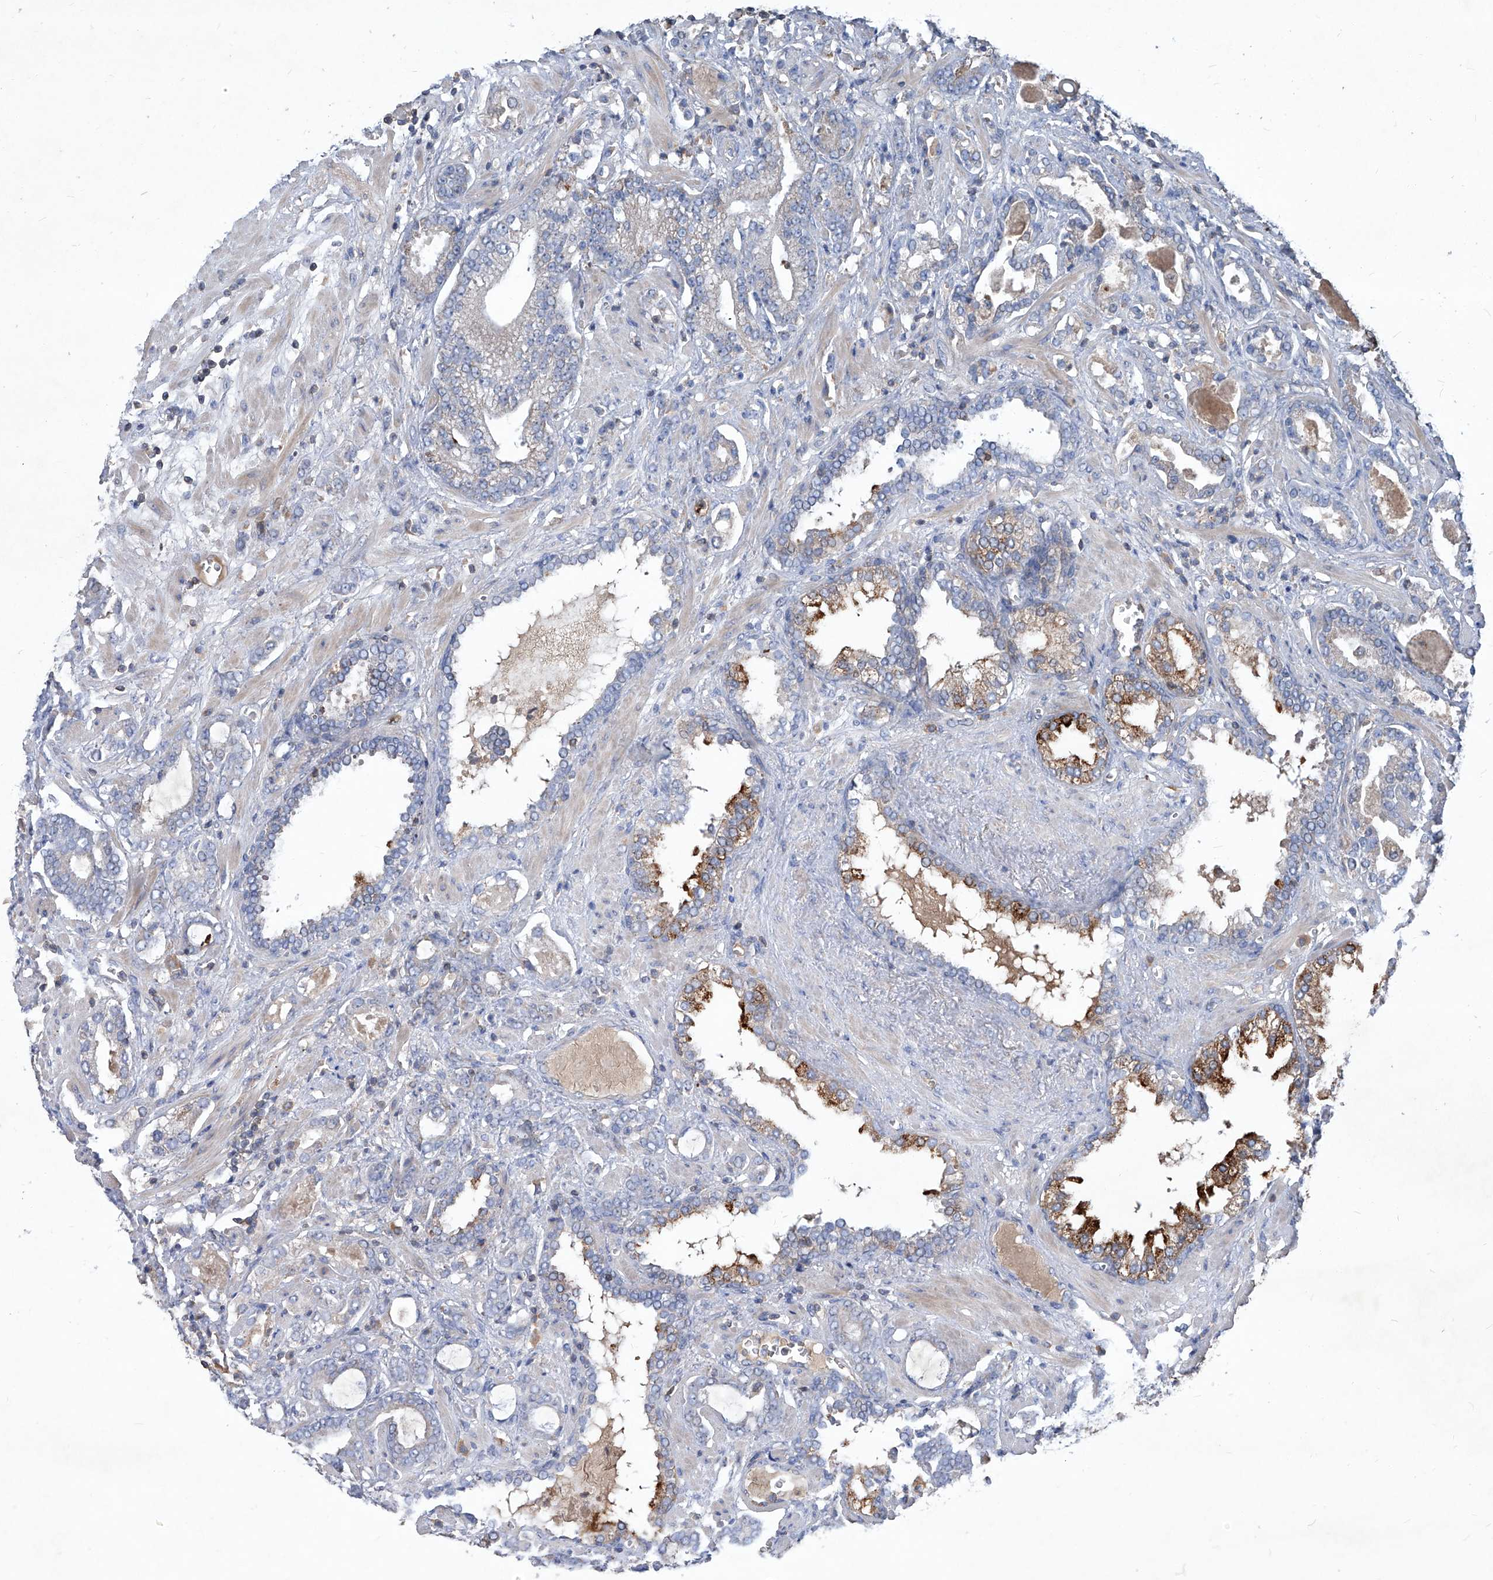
{"staining": {"intensity": "weak", "quantity": "<25%", "location": "cytoplasmic/membranous"}, "tissue": "prostate cancer", "cell_type": "Tumor cells", "image_type": "cancer", "snomed": [{"axis": "morphology", "description": "Adenocarcinoma, High grade"}, {"axis": "topography", "description": "Prostate and seminal vesicle, NOS"}], "caption": "A micrograph of adenocarcinoma (high-grade) (prostate) stained for a protein demonstrates no brown staining in tumor cells. (Immunohistochemistry, brightfield microscopy, high magnification).", "gene": "EPHA8", "patient": {"sex": "male", "age": 67}}